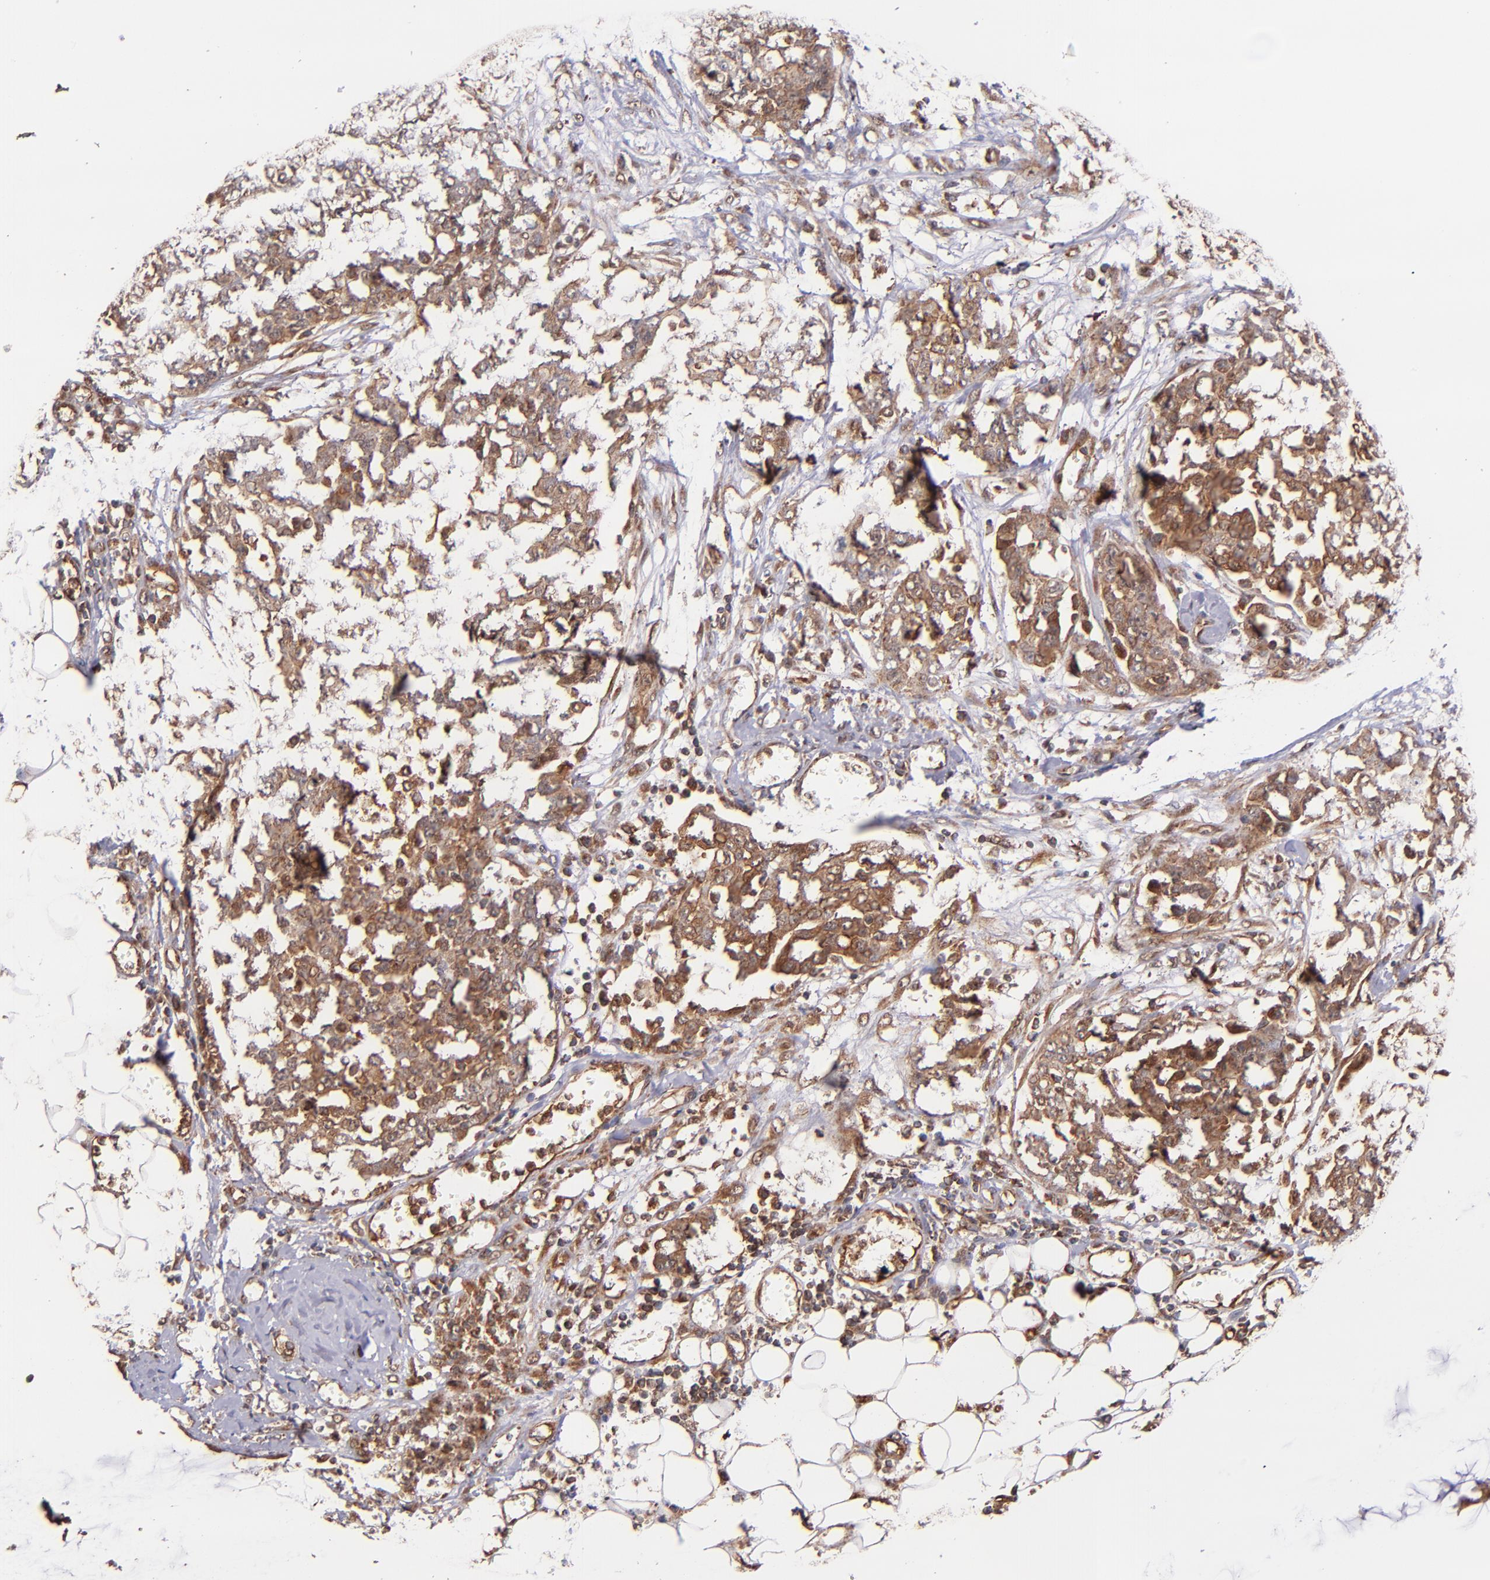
{"staining": {"intensity": "moderate", "quantity": ">75%", "location": "cytoplasmic/membranous"}, "tissue": "ovarian cancer", "cell_type": "Tumor cells", "image_type": "cancer", "snomed": [{"axis": "morphology", "description": "Cystadenocarcinoma, serous, NOS"}, {"axis": "topography", "description": "Soft tissue"}, {"axis": "topography", "description": "Ovary"}], "caption": "Immunohistochemistry (IHC) image of neoplastic tissue: serous cystadenocarcinoma (ovarian) stained using IHC reveals medium levels of moderate protein expression localized specifically in the cytoplasmic/membranous of tumor cells, appearing as a cytoplasmic/membranous brown color.", "gene": "STX8", "patient": {"sex": "female", "age": 57}}